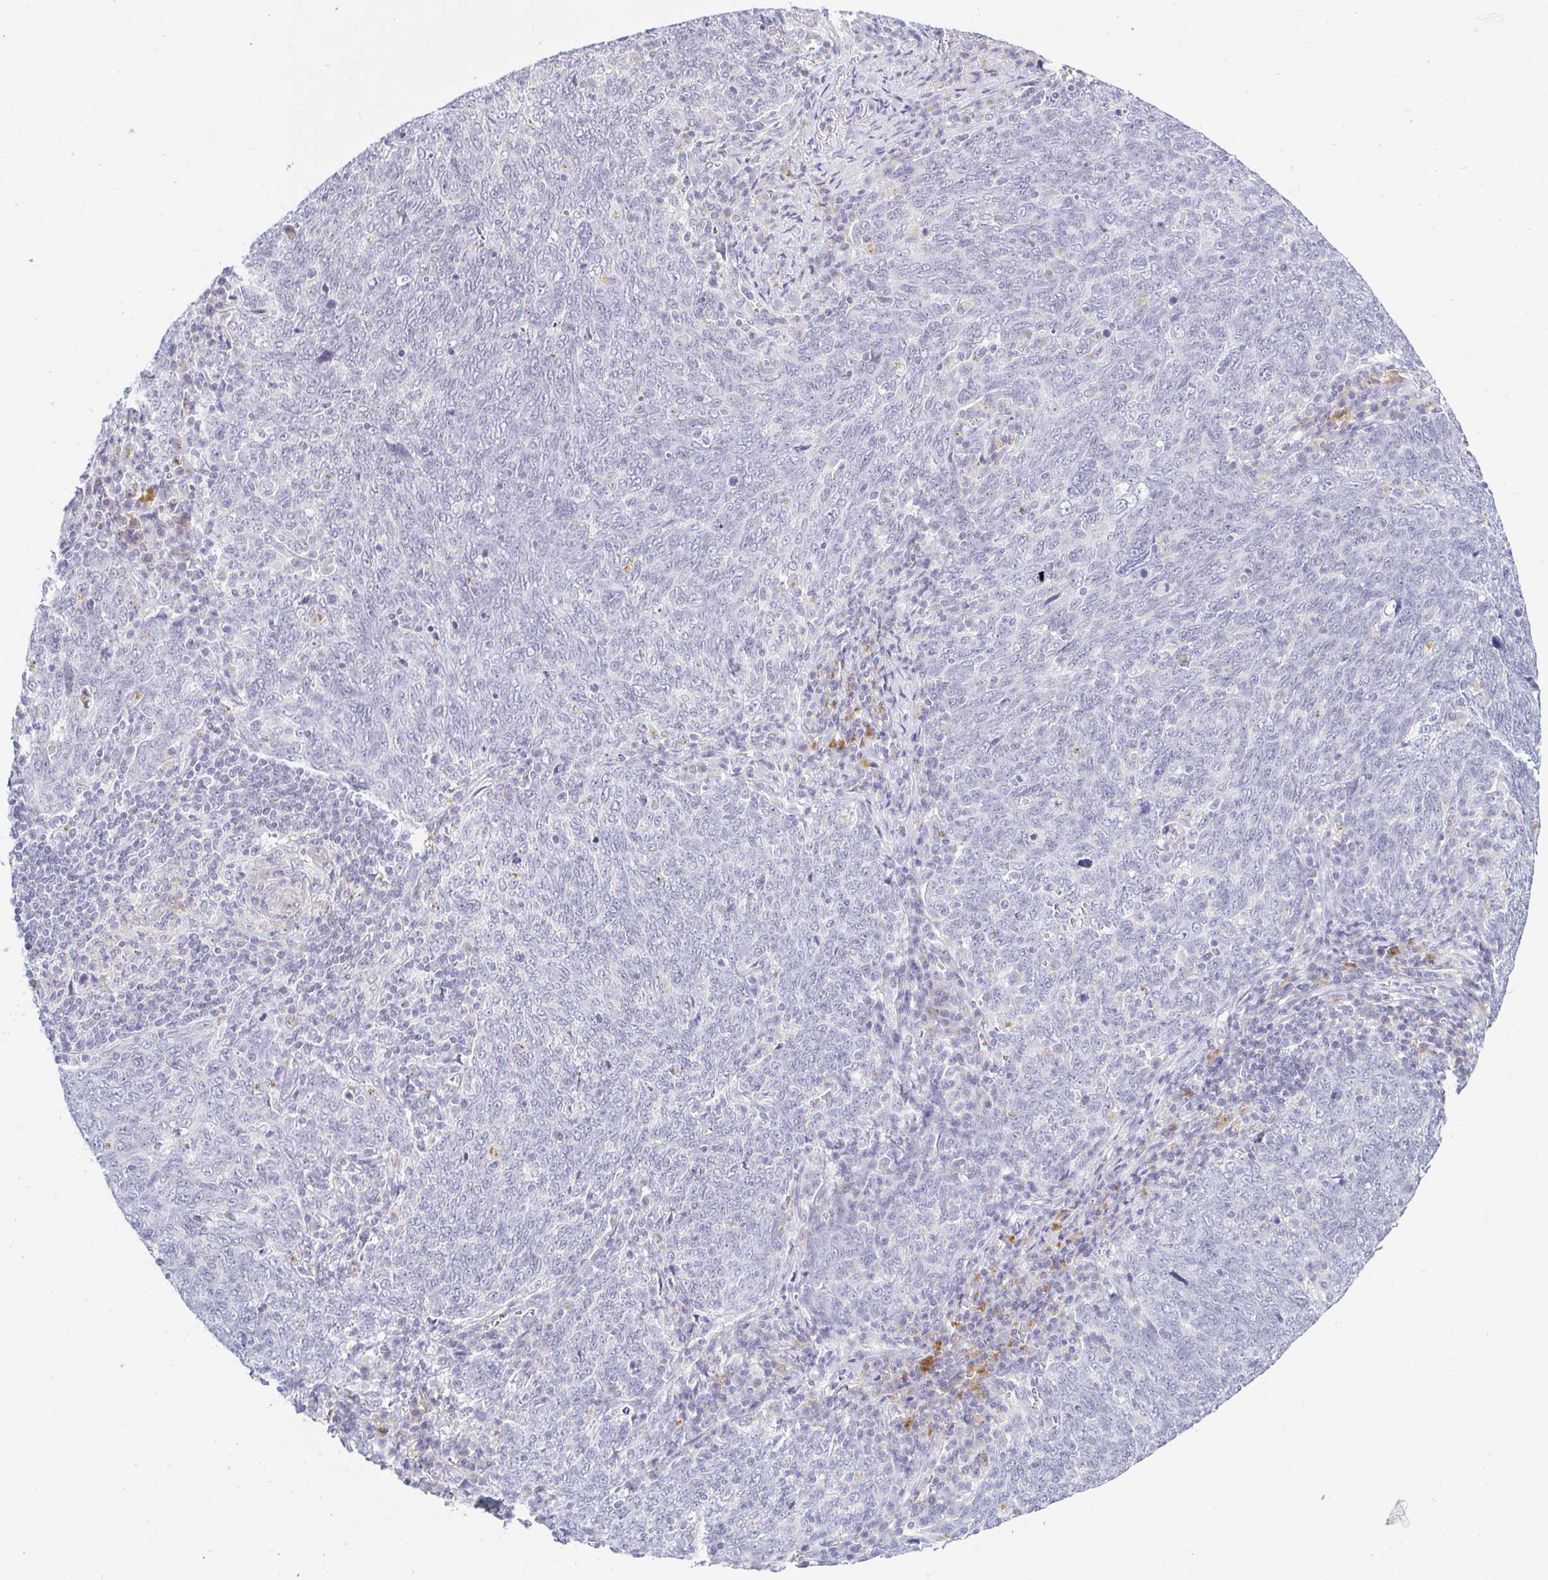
{"staining": {"intensity": "negative", "quantity": "none", "location": "none"}, "tissue": "lung cancer", "cell_type": "Tumor cells", "image_type": "cancer", "snomed": [{"axis": "morphology", "description": "Squamous cell carcinoma, NOS"}, {"axis": "topography", "description": "Lung"}], "caption": "Immunohistochemical staining of human lung cancer (squamous cell carcinoma) displays no significant positivity in tumor cells.", "gene": "OR51D1", "patient": {"sex": "female", "age": 72}}